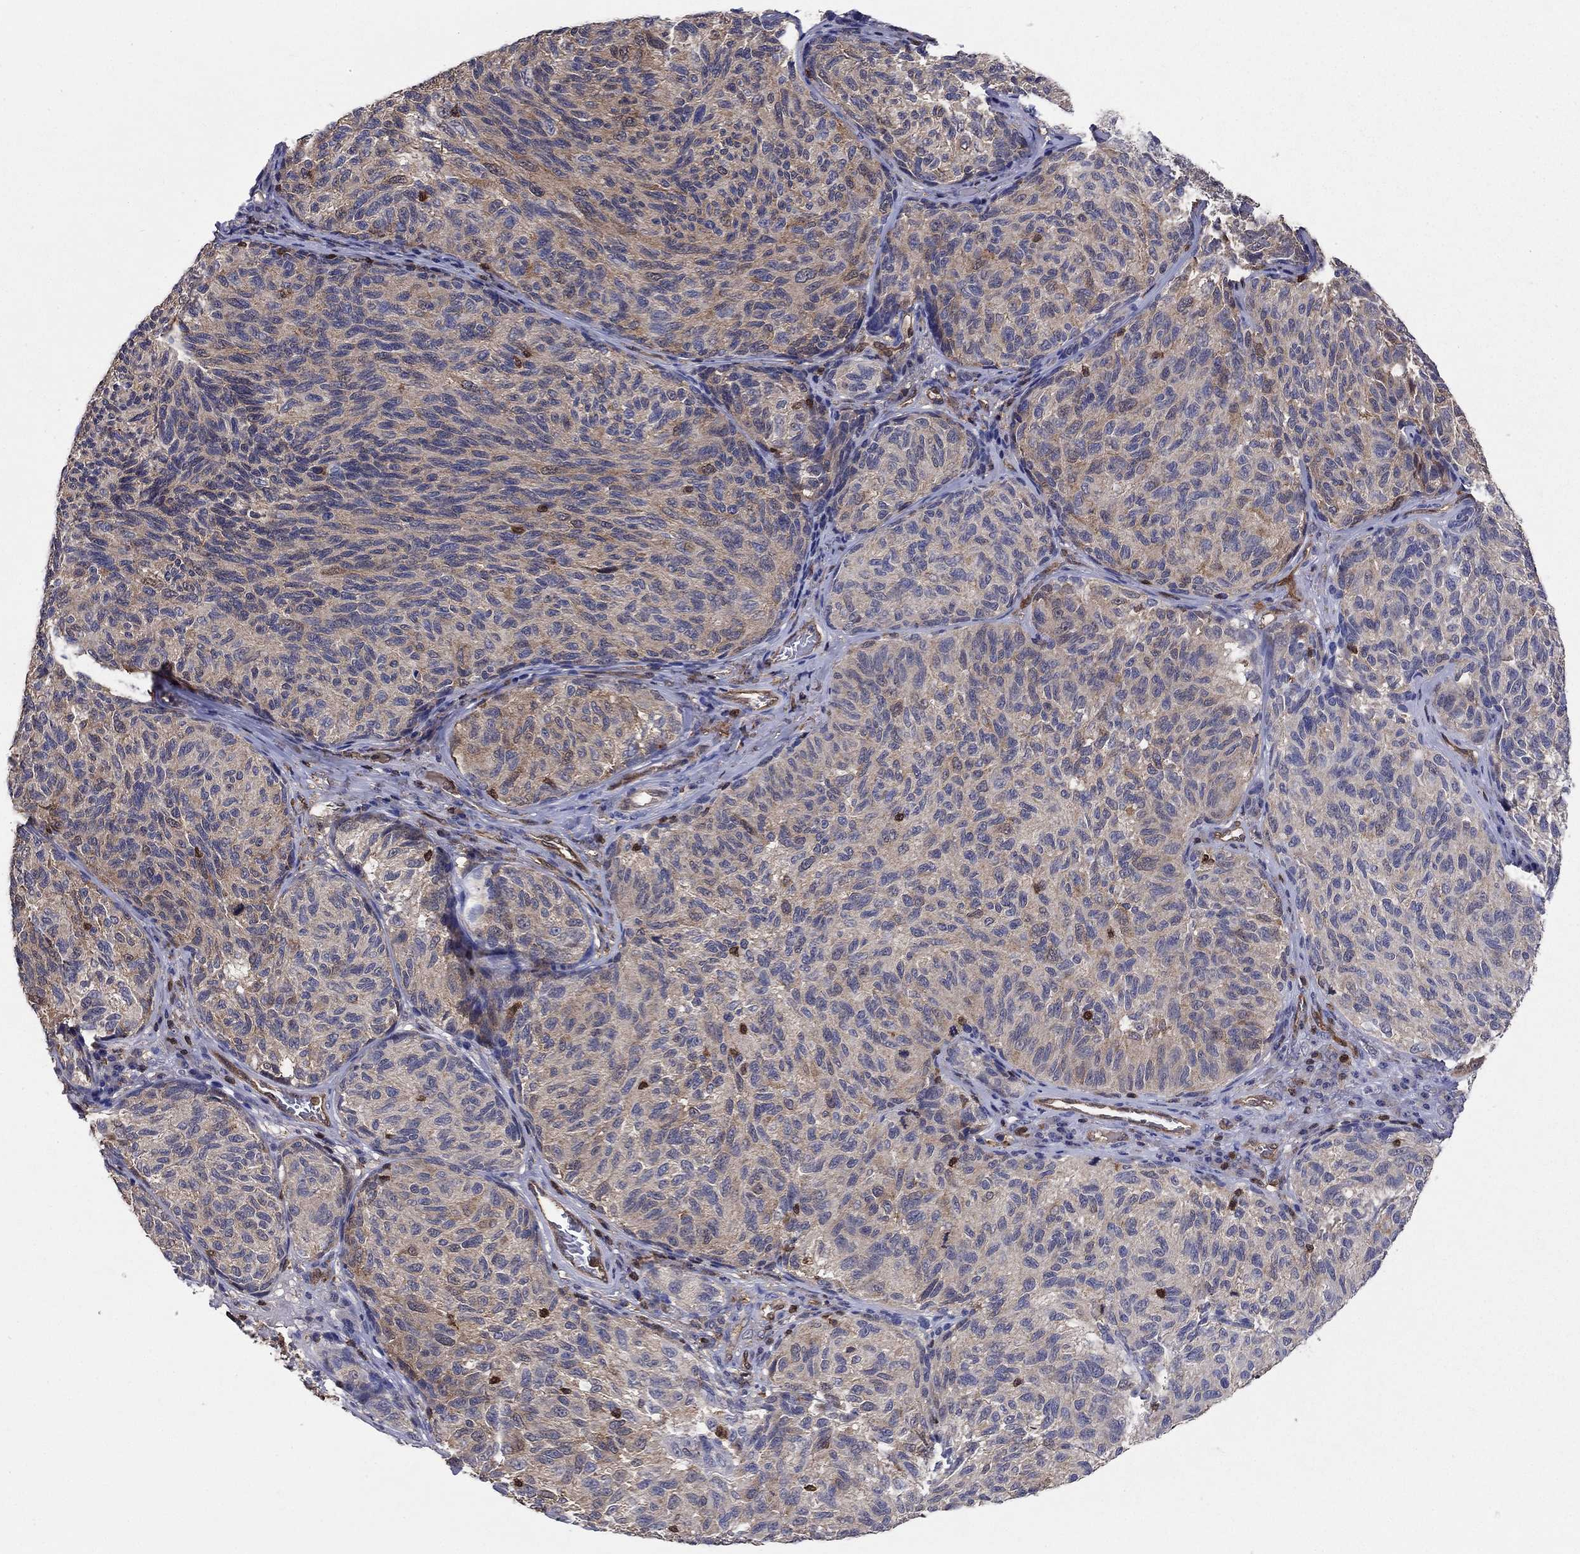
{"staining": {"intensity": "weak", "quantity": ">75%", "location": "cytoplasmic/membranous"}, "tissue": "melanoma", "cell_type": "Tumor cells", "image_type": "cancer", "snomed": [{"axis": "morphology", "description": "Malignant melanoma, NOS"}, {"axis": "topography", "description": "Skin"}], "caption": "Immunohistochemistry micrograph of neoplastic tissue: human melanoma stained using immunohistochemistry (IHC) reveals low levels of weak protein expression localized specifically in the cytoplasmic/membranous of tumor cells, appearing as a cytoplasmic/membranous brown color.", "gene": "AGFG2", "patient": {"sex": "female", "age": 73}}